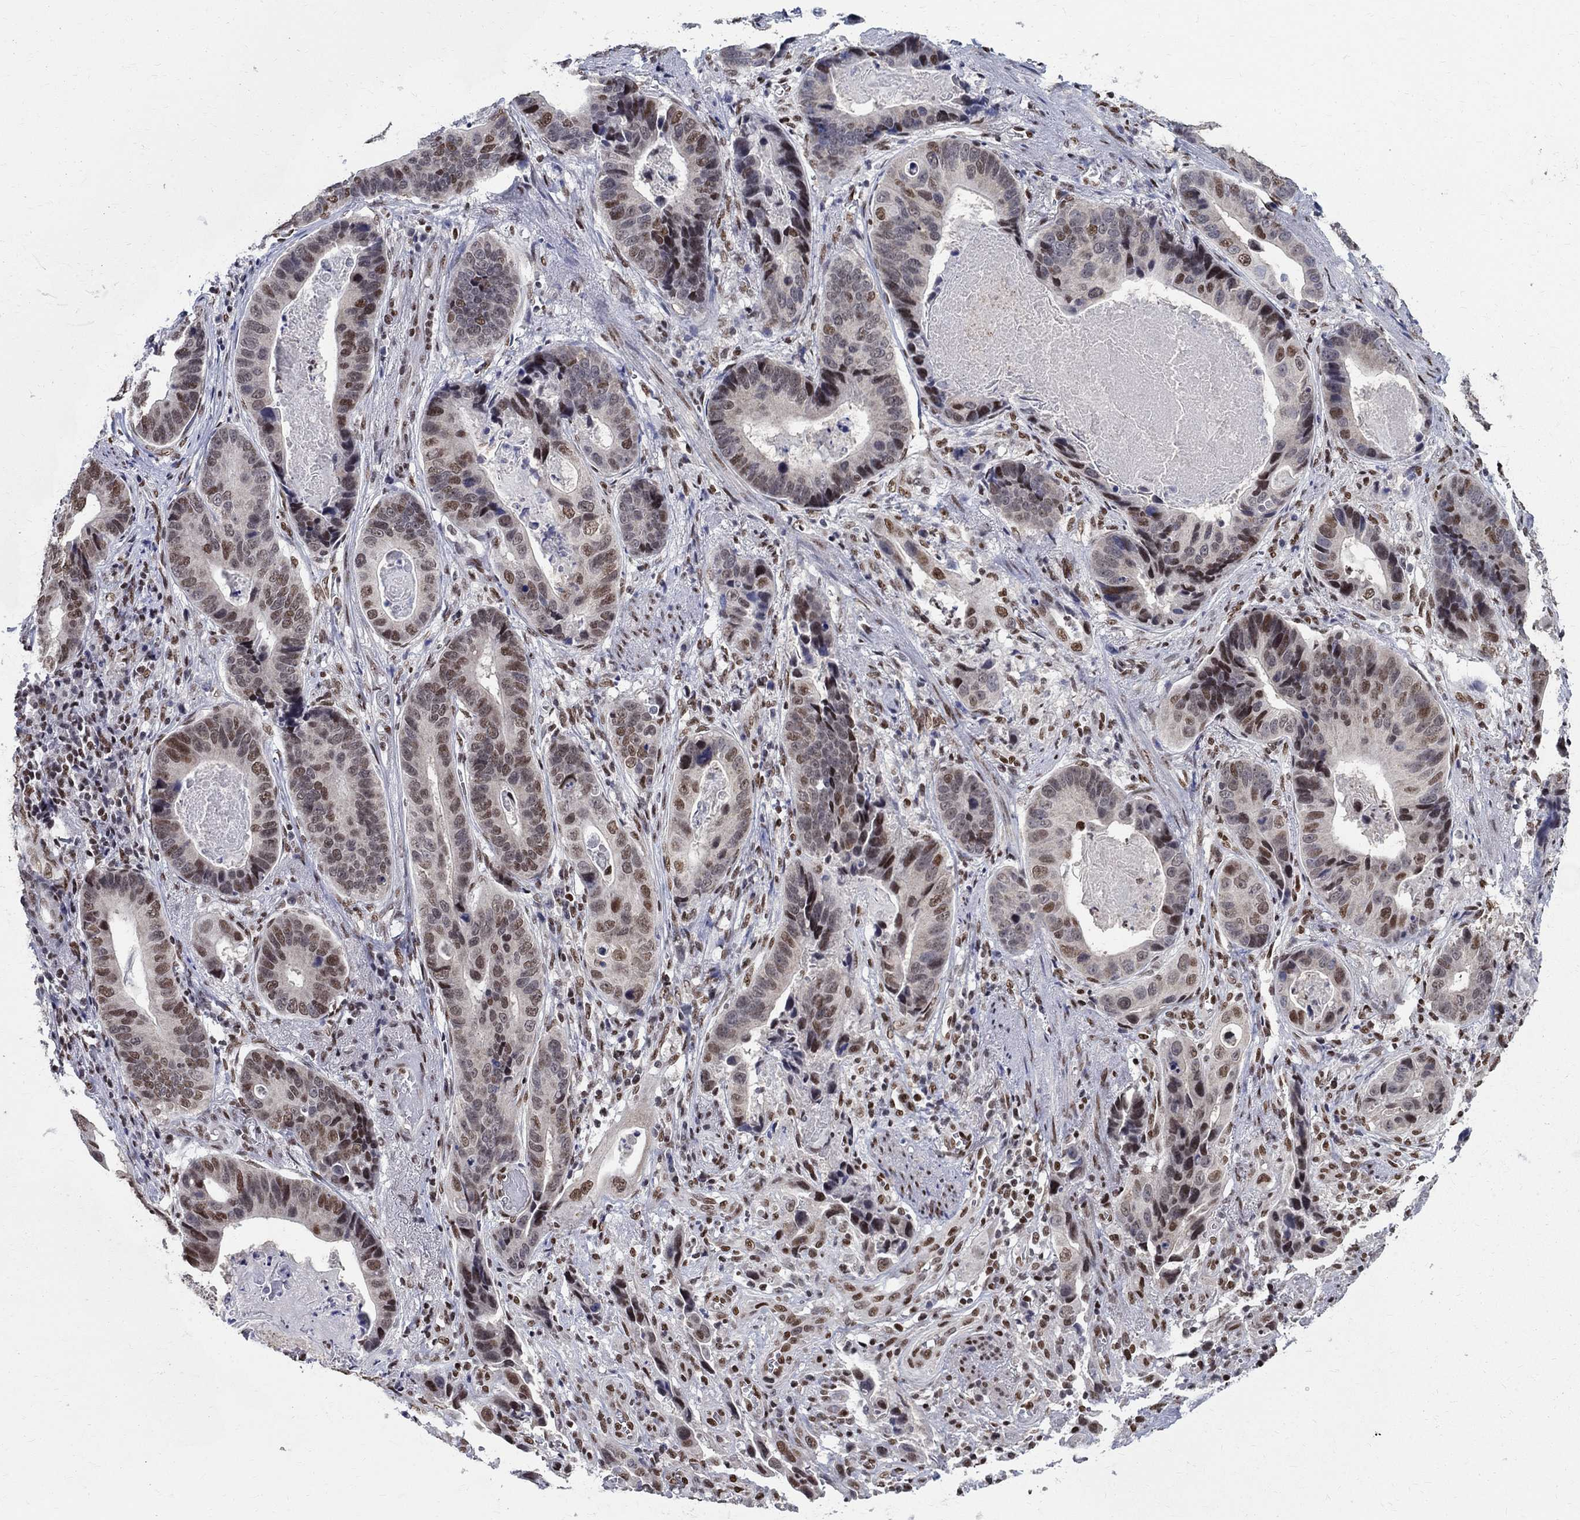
{"staining": {"intensity": "moderate", "quantity": "25%-75%", "location": "nuclear"}, "tissue": "stomach cancer", "cell_type": "Tumor cells", "image_type": "cancer", "snomed": [{"axis": "morphology", "description": "Adenocarcinoma, NOS"}, {"axis": "topography", "description": "Stomach"}], "caption": "Stomach adenocarcinoma stained for a protein displays moderate nuclear positivity in tumor cells.", "gene": "FBXO16", "patient": {"sex": "male", "age": 84}}